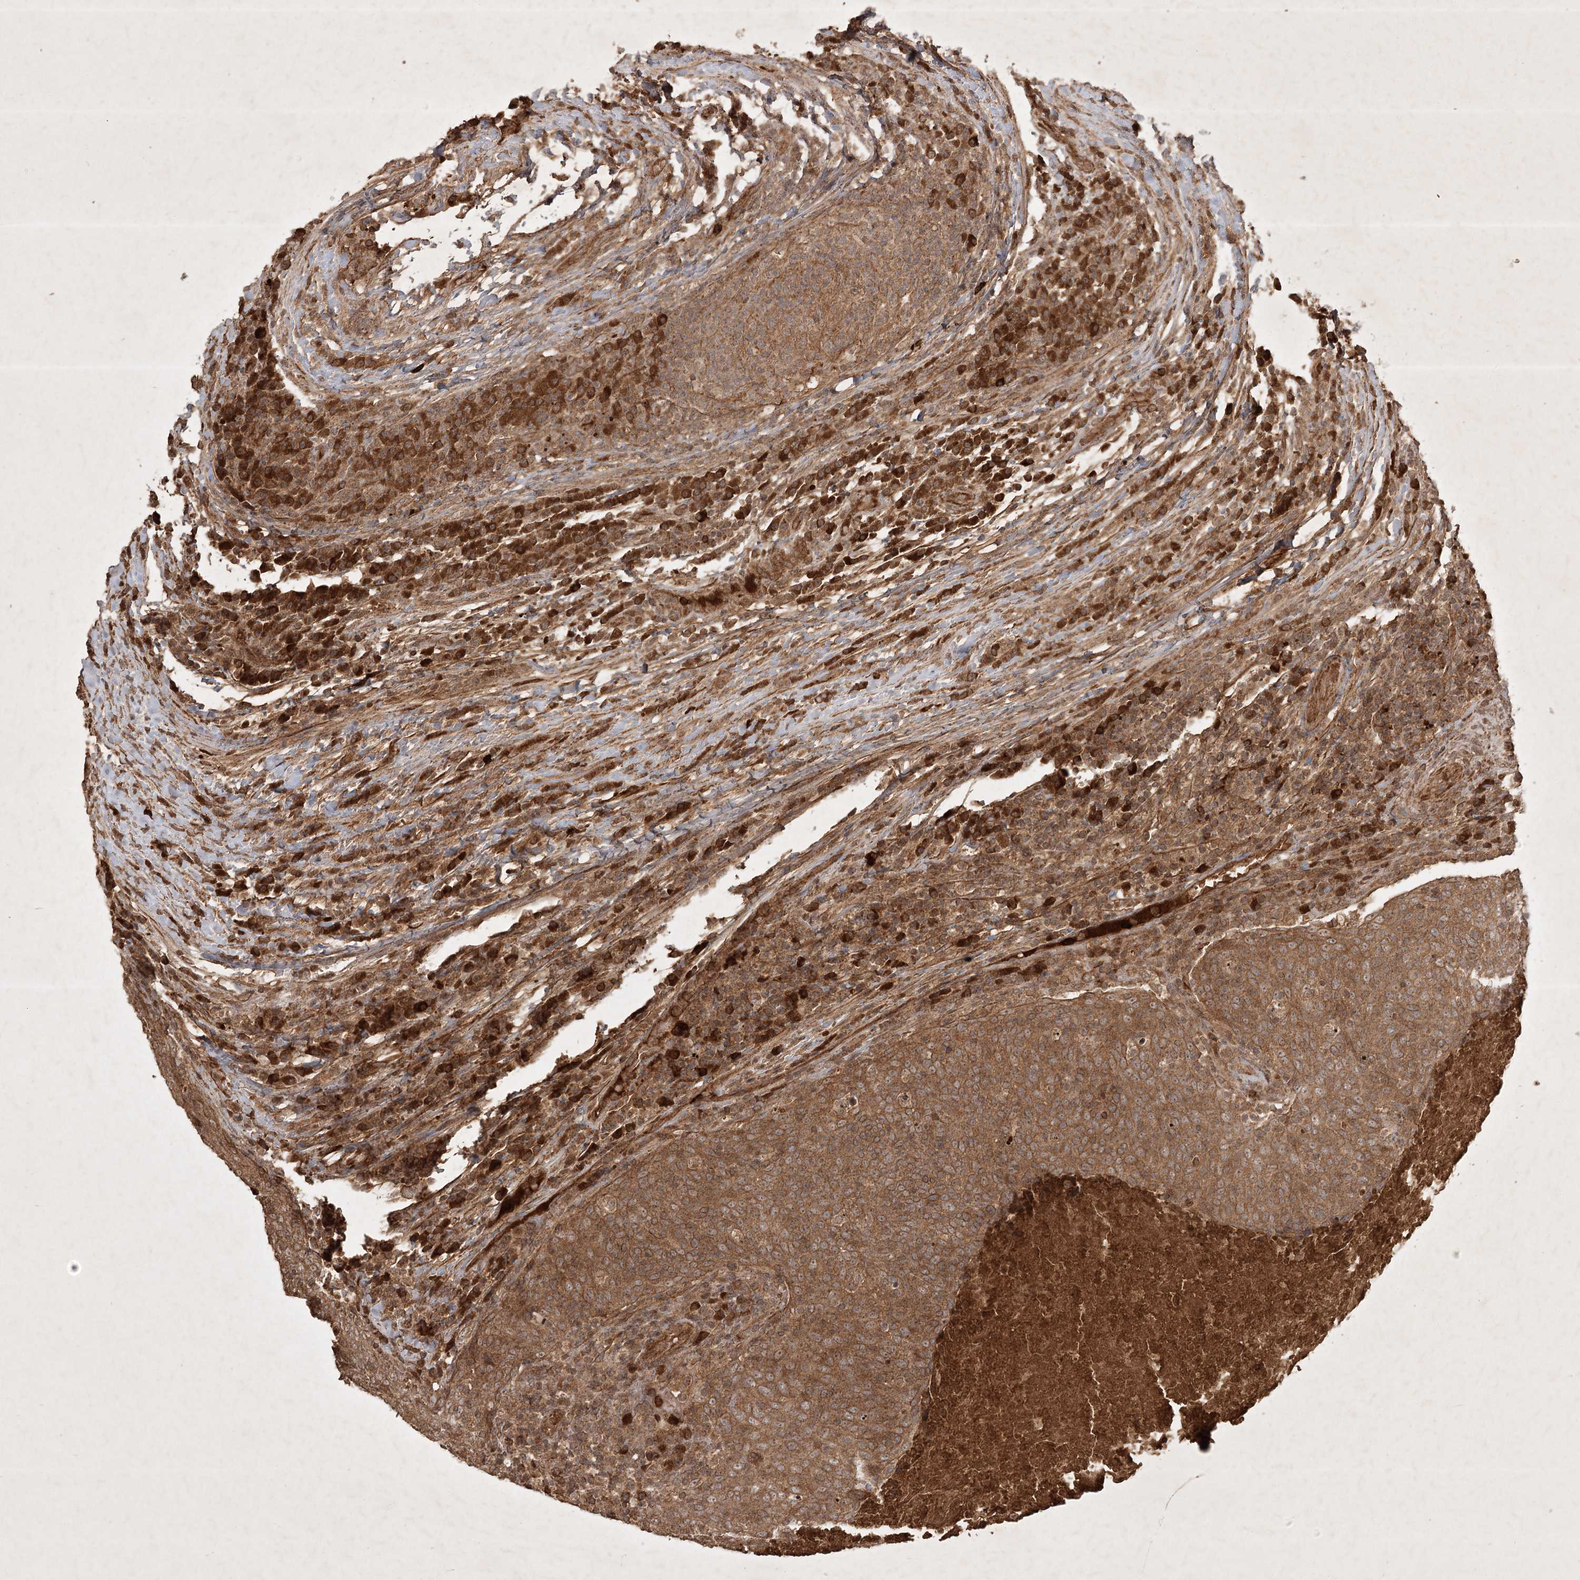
{"staining": {"intensity": "moderate", "quantity": ">75%", "location": "cytoplasmic/membranous"}, "tissue": "head and neck cancer", "cell_type": "Tumor cells", "image_type": "cancer", "snomed": [{"axis": "morphology", "description": "Squamous cell carcinoma, NOS"}, {"axis": "morphology", "description": "Squamous cell carcinoma, metastatic, NOS"}, {"axis": "topography", "description": "Lymph node"}, {"axis": "topography", "description": "Head-Neck"}], "caption": "About >75% of tumor cells in squamous cell carcinoma (head and neck) show moderate cytoplasmic/membranous protein staining as visualized by brown immunohistochemical staining.", "gene": "ARL13A", "patient": {"sex": "male", "age": 62}}